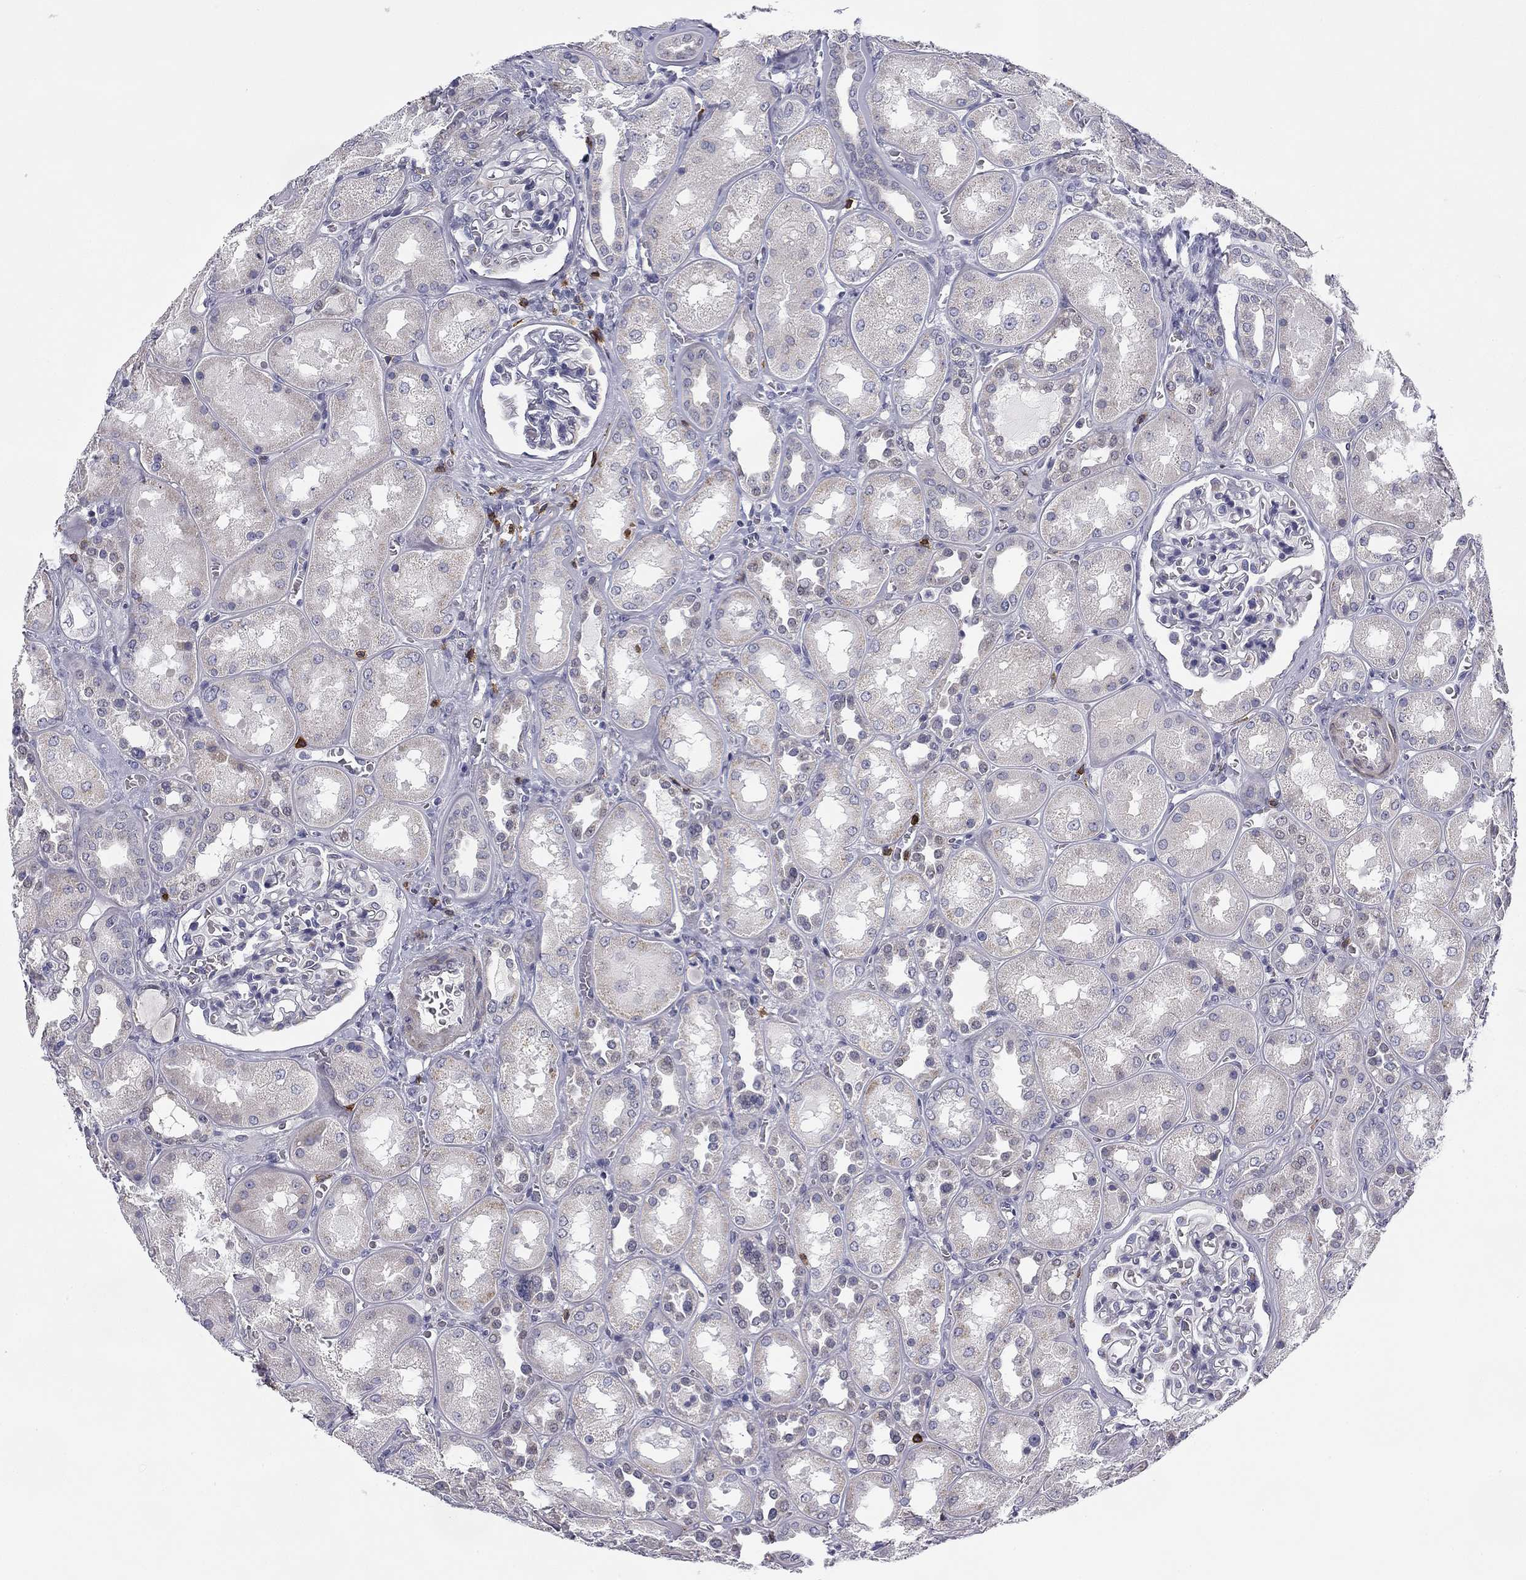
{"staining": {"intensity": "negative", "quantity": "none", "location": "none"}, "tissue": "kidney", "cell_type": "Cells in glomeruli", "image_type": "normal", "snomed": [{"axis": "morphology", "description": "Normal tissue, NOS"}, {"axis": "topography", "description": "Kidney"}], "caption": "Immunohistochemistry (IHC) of benign human kidney shows no staining in cells in glomeruli. (Immunohistochemistry (IHC), brightfield microscopy, high magnification).", "gene": "TRAT1", "patient": {"sex": "male", "age": 73}}